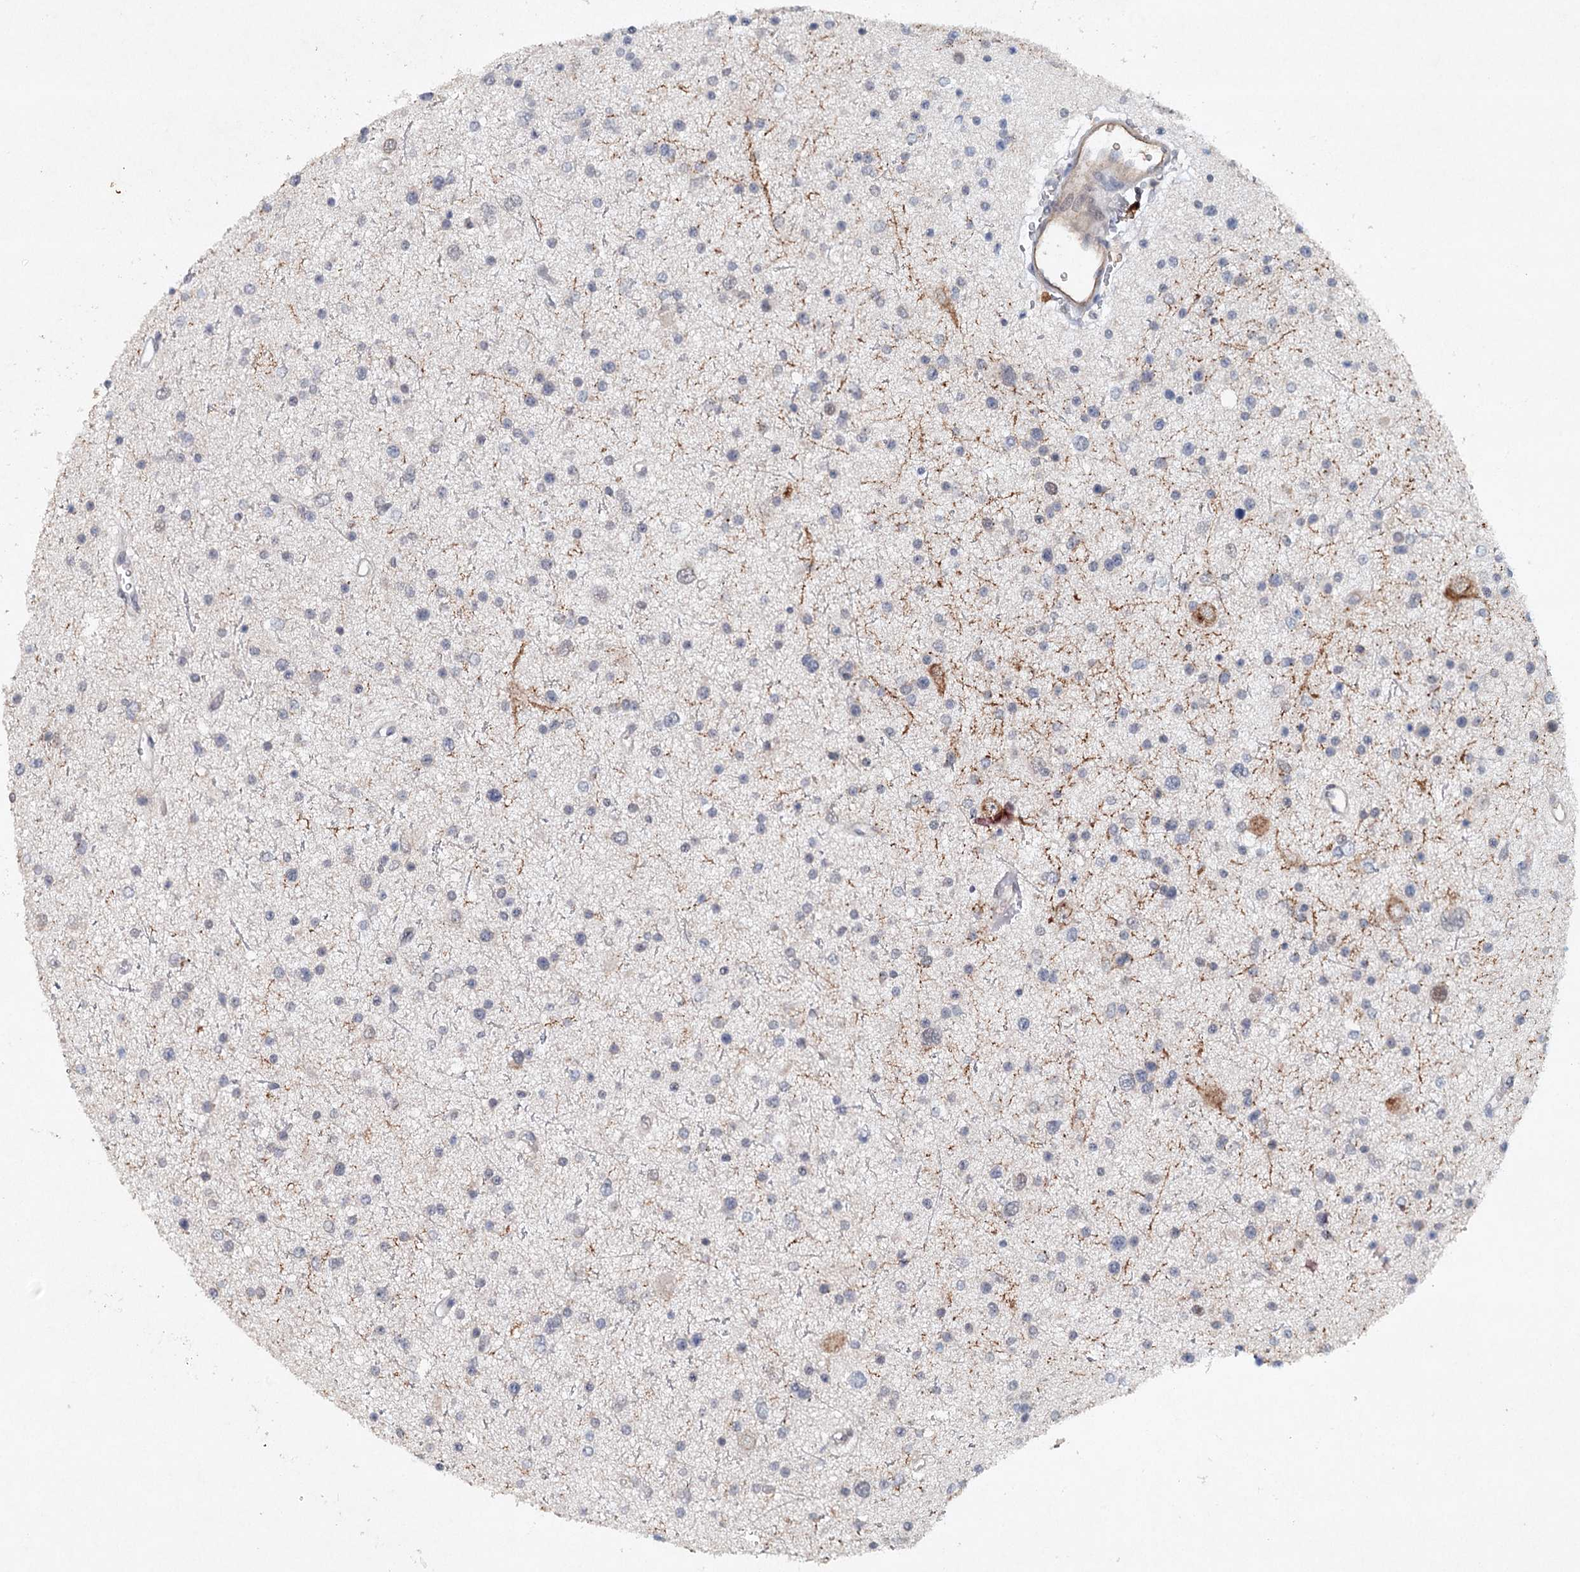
{"staining": {"intensity": "negative", "quantity": "none", "location": "none"}, "tissue": "glioma", "cell_type": "Tumor cells", "image_type": "cancer", "snomed": [{"axis": "morphology", "description": "Glioma, malignant, Low grade"}, {"axis": "topography", "description": "Brain"}], "caption": "High magnification brightfield microscopy of malignant glioma (low-grade) stained with DAB (3,3'-diaminobenzidine) (brown) and counterstained with hematoxylin (blue): tumor cells show no significant expression.", "gene": "SYNPO", "patient": {"sex": "female", "age": 37}}